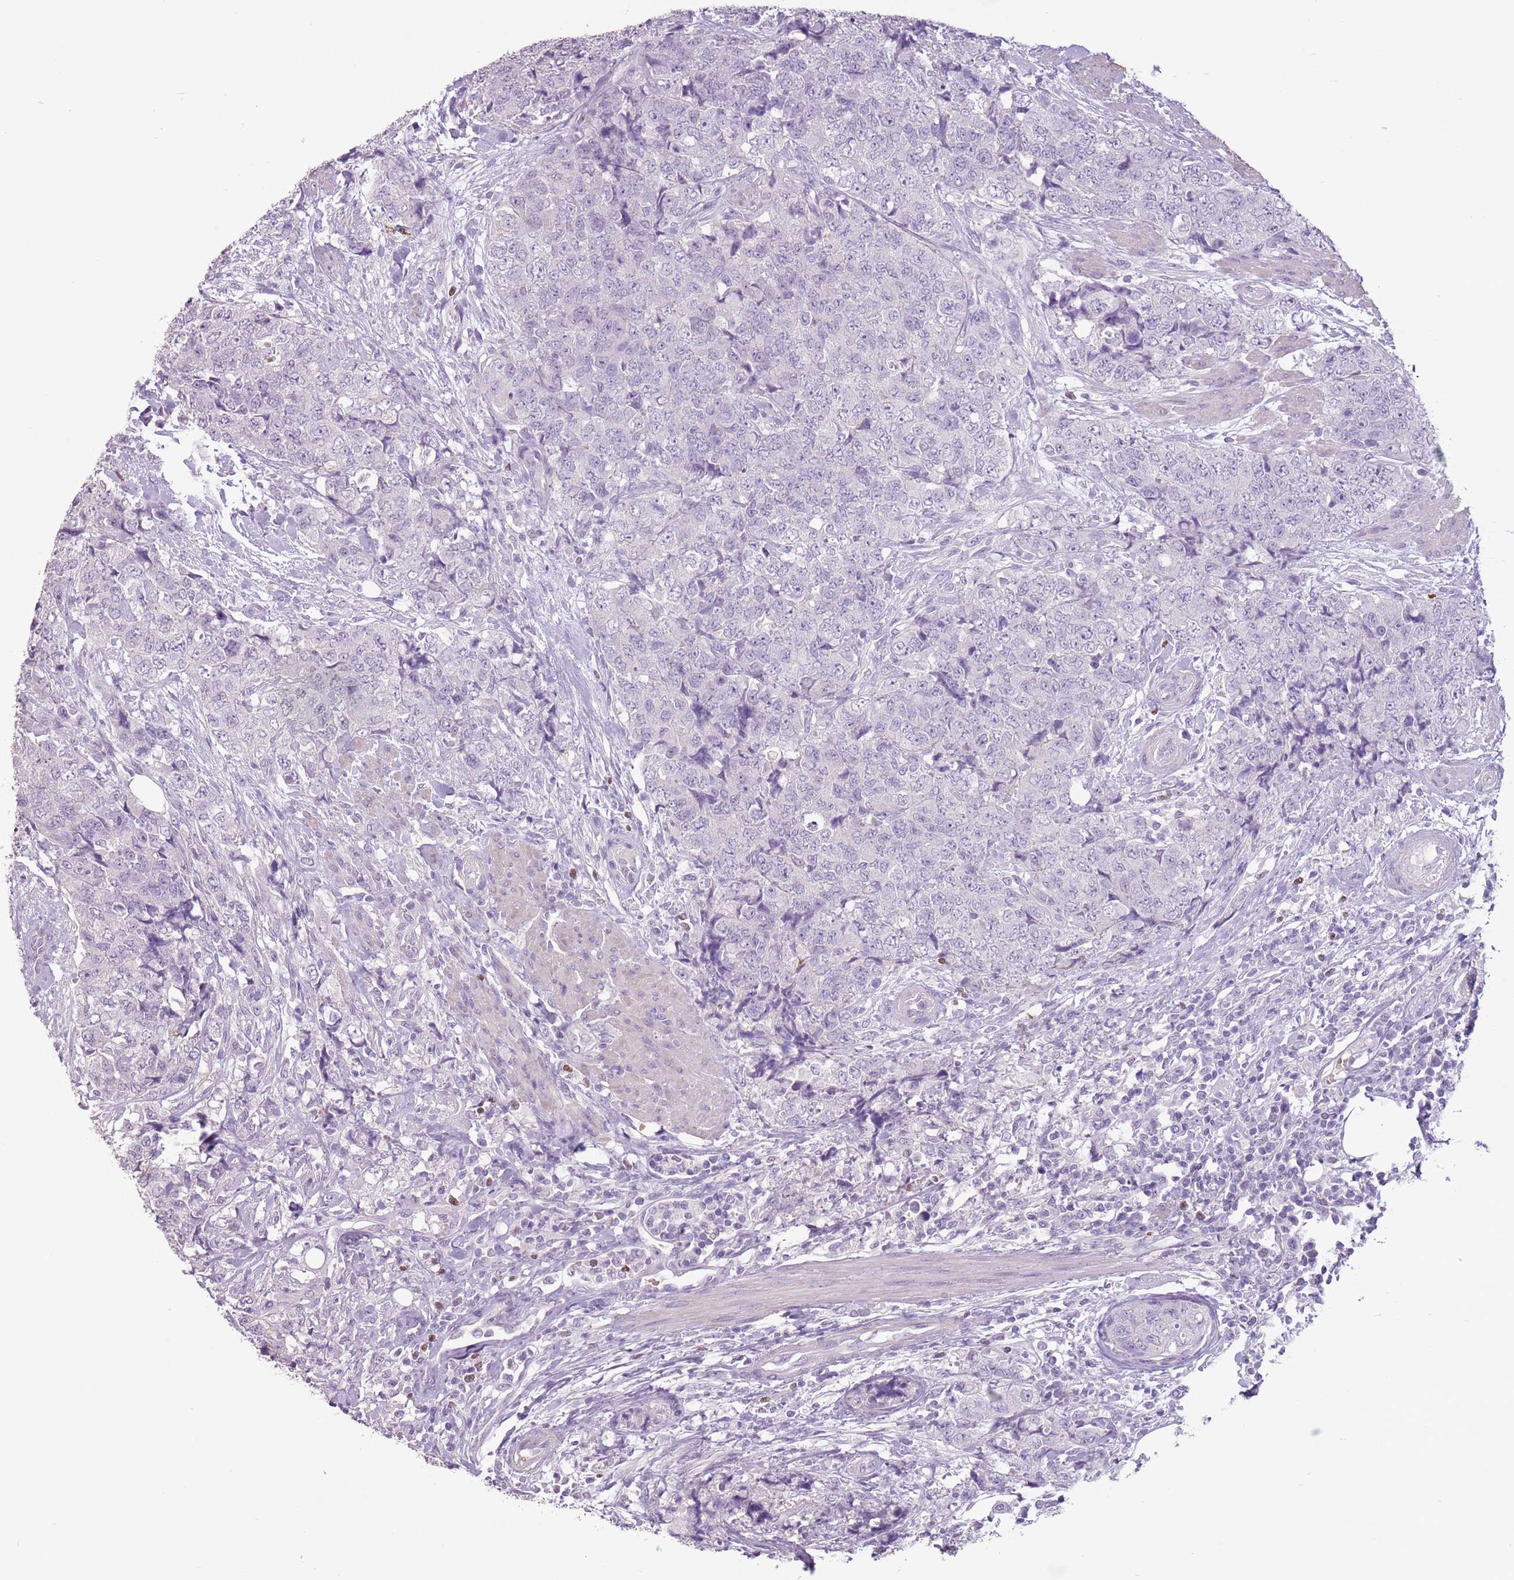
{"staining": {"intensity": "negative", "quantity": "none", "location": "none"}, "tissue": "urothelial cancer", "cell_type": "Tumor cells", "image_type": "cancer", "snomed": [{"axis": "morphology", "description": "Urothelial carcinoma, High grade"}, {"axis": "topography", "description": "Urinary bladder"}], "caption": "DAB immunohistochemical staining of high-grade urothelial carcinoma demonstrates no significant staining in tumor cells.", "gene": "CELF6", "patient": {"sex": "female", "age": 78}}